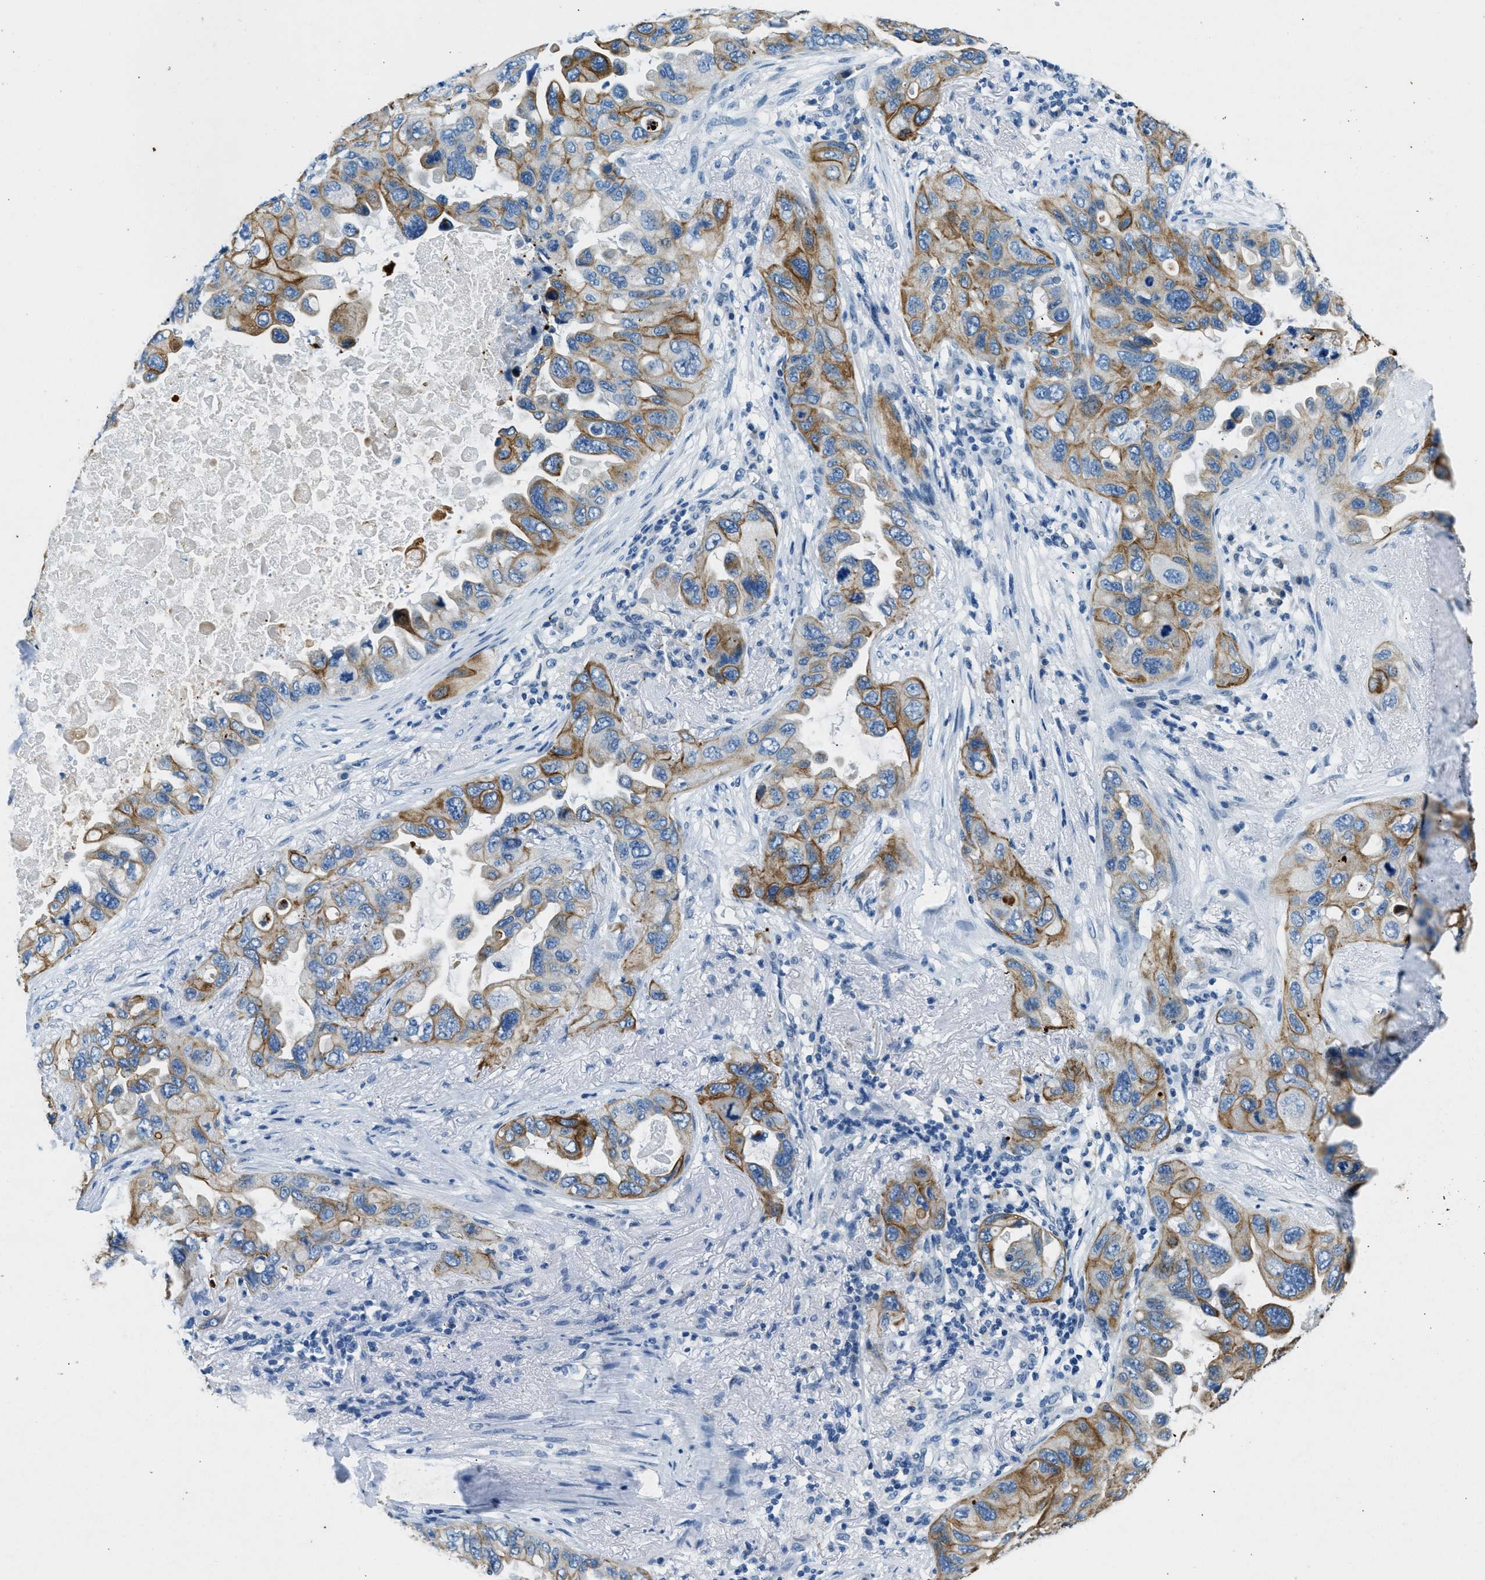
{"staining": {"intensity": "moderate", "quantity": ">75%", "location": "cytoplasmic/membranous"}, "tissue": "lung cancer", "cell_type": "Tumor cells", "image_type": "cancer", "snomed": [{"axis": "morphology", "description": "Squamous cell carcinoma, NOS"}, {"axis": "topography", "description": "Lung"}], "caption": "Protein analysis of squamous cell carcinoma (lung) tissue reveals moderate cytoplasmic/membranous staining in about >75% of tumor cells. The staining was performed using DAB, with brown indicating positive protein expression. Nuclei are stained blue with hematoxylin.", "gene": "CFAP20", "patient": {"sex": "female", "age": 73}}